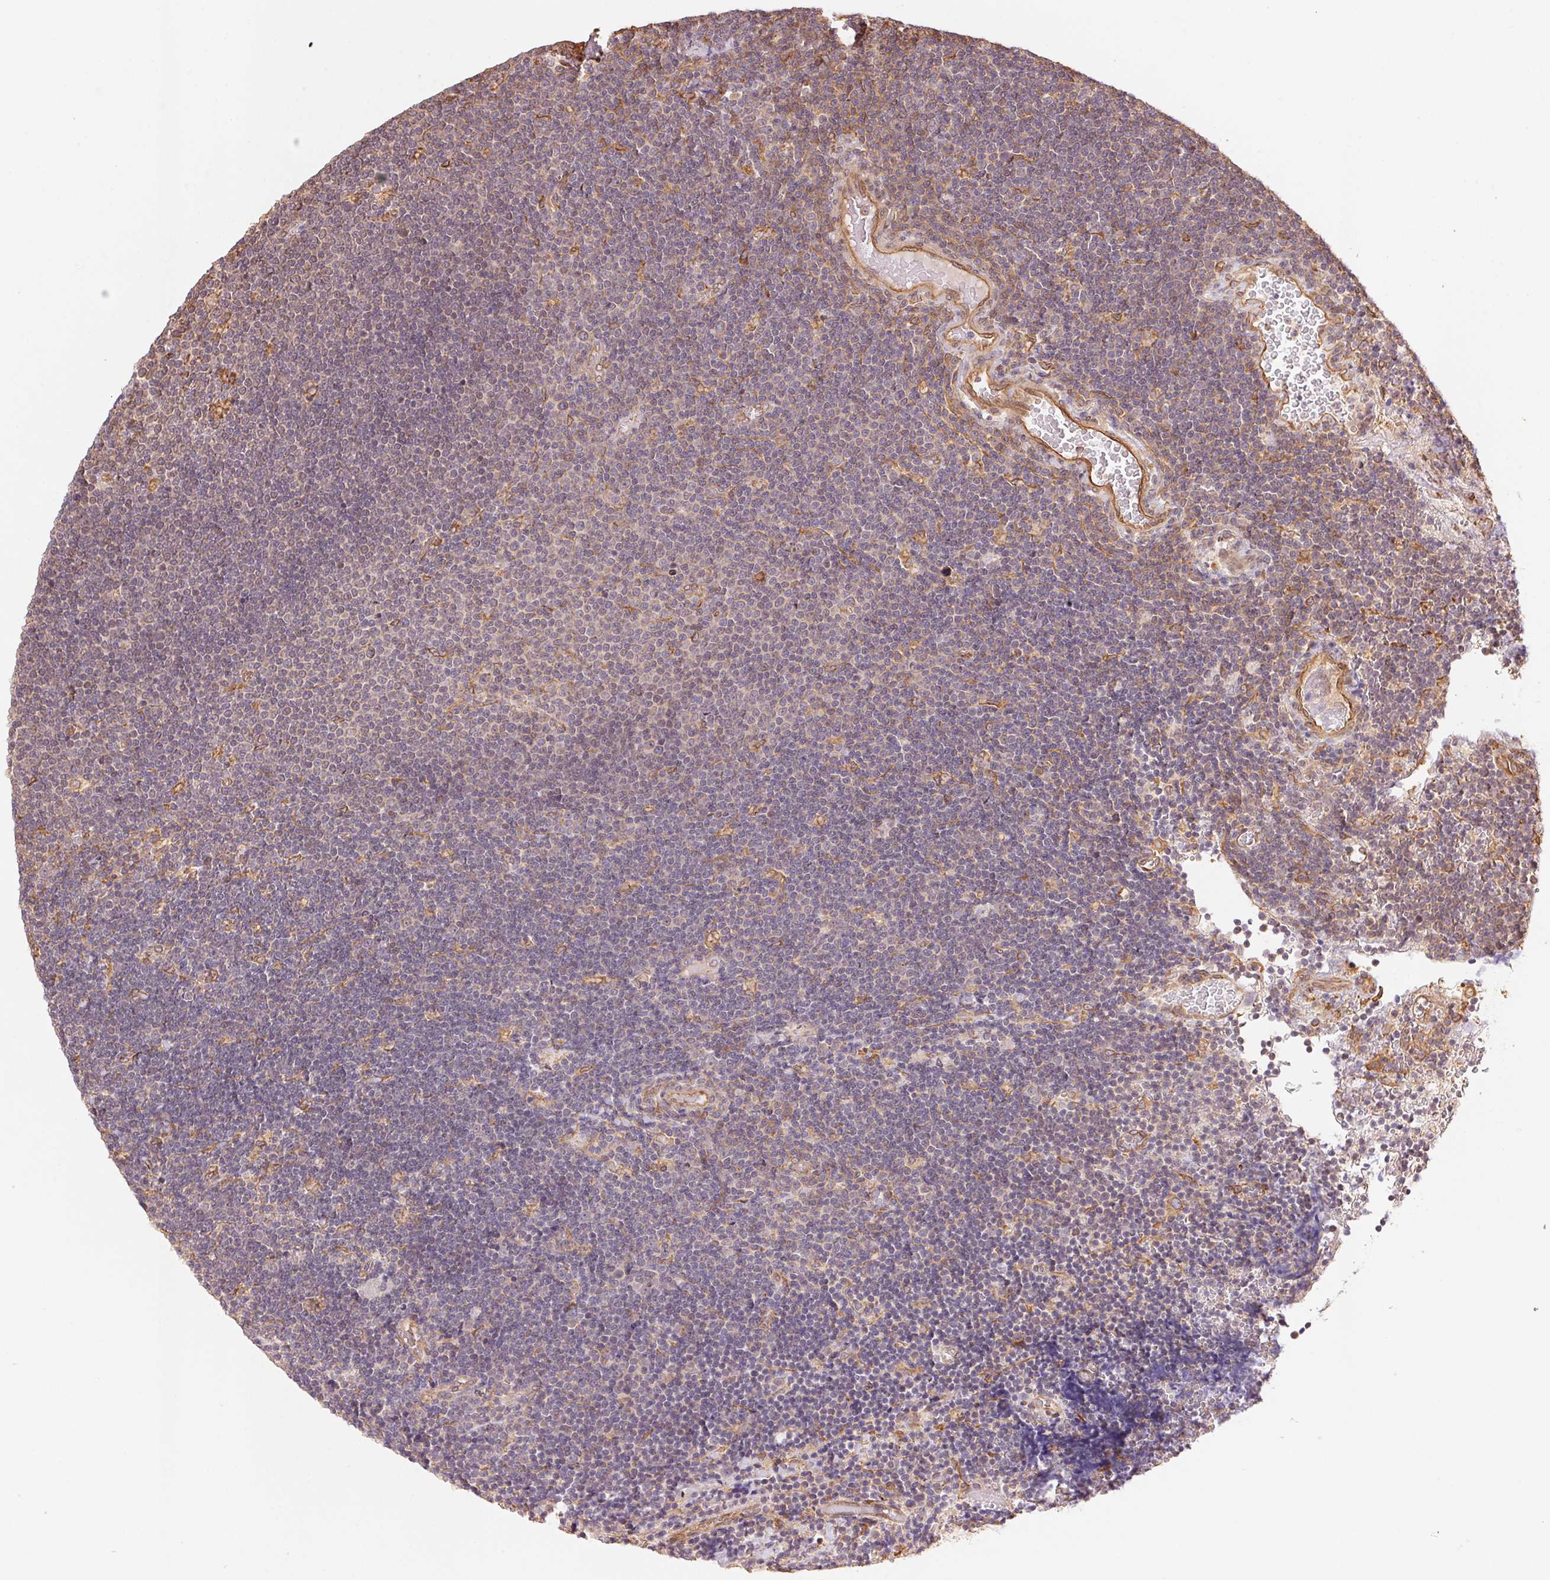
{"staining": {"intensity": "negative", "quantity": "none", "location": "none"}, "tissue": "lymphoma", "cell_type": "Tumor cells", "image_type": "cancer", "snomed": [{"axis": "morphology", "description": "Malignant lymphoma, non-Hodgkin's type, Low grade"}, {"axis": "topography", "description": "Brain"}], "caption": "Lymphoma stained for a protein using immunohistochemistry displays no expression tumor cells.", "gene": "C6orf163", "patient": {"sex": "female", "age": 66}}